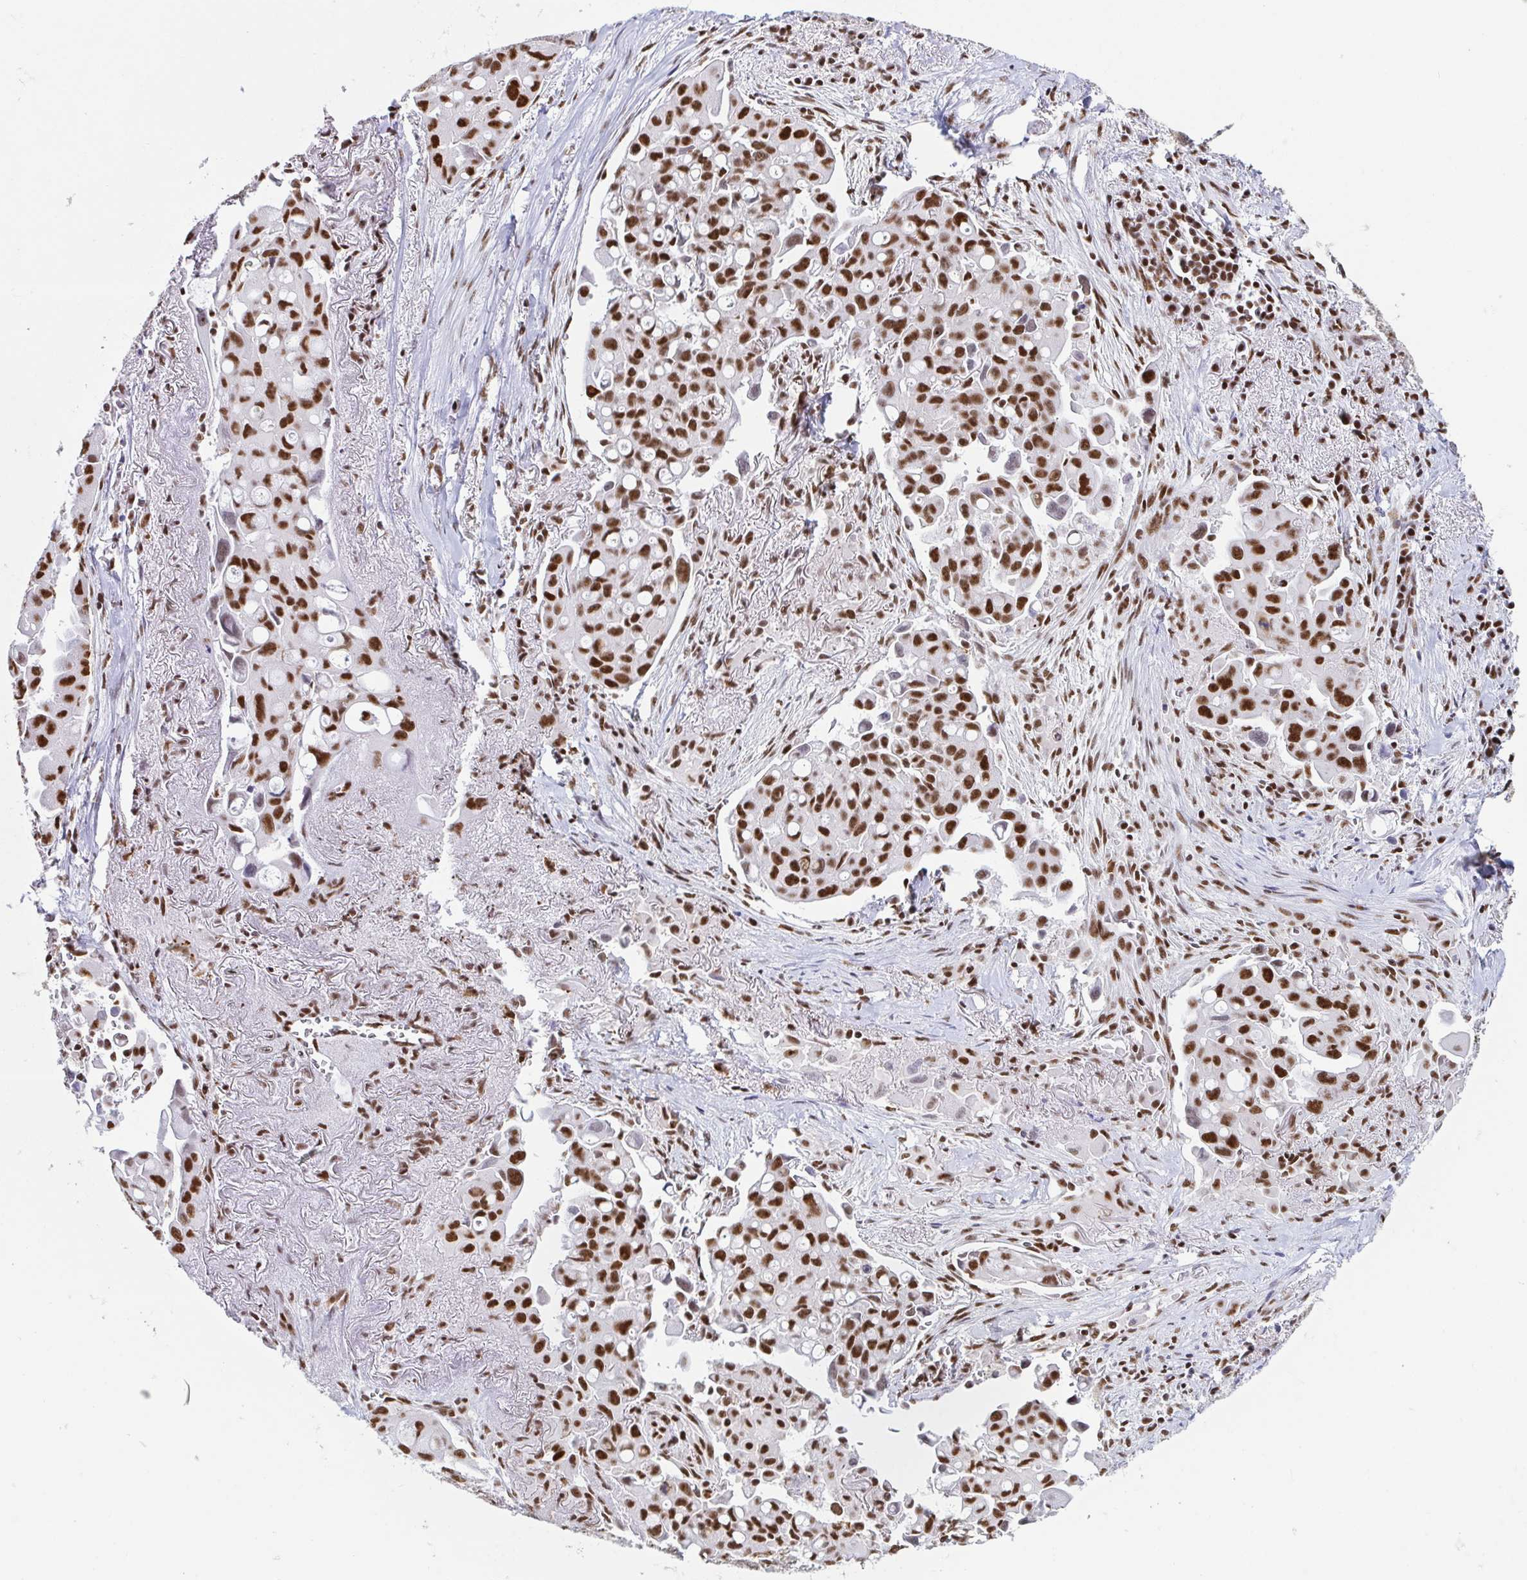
{"staining": {"intensity": "strong", "quantity": ">75%", "location": "nuclear"}, "tissue": "lung cancer", "cell_type": "Tumor cells", "image_type": "cancer", "snomed": [{"axis": "morphology", "description": "Adenocarcinoma, NOS"}, {"axis": "topography", "description": "Lung"}], "caption": "High-magnification brightfield microscopy of lung cancer stained with DAB (3,3'-diaminobenzidine) (brown) and counterstained with hematoxylin (blue). tumor cells exhibit strong nuclear staining is appreciated in approximately>75% of cells.", "gene": "EWSR1", "patient": {"sex": "male", "age": 68}}